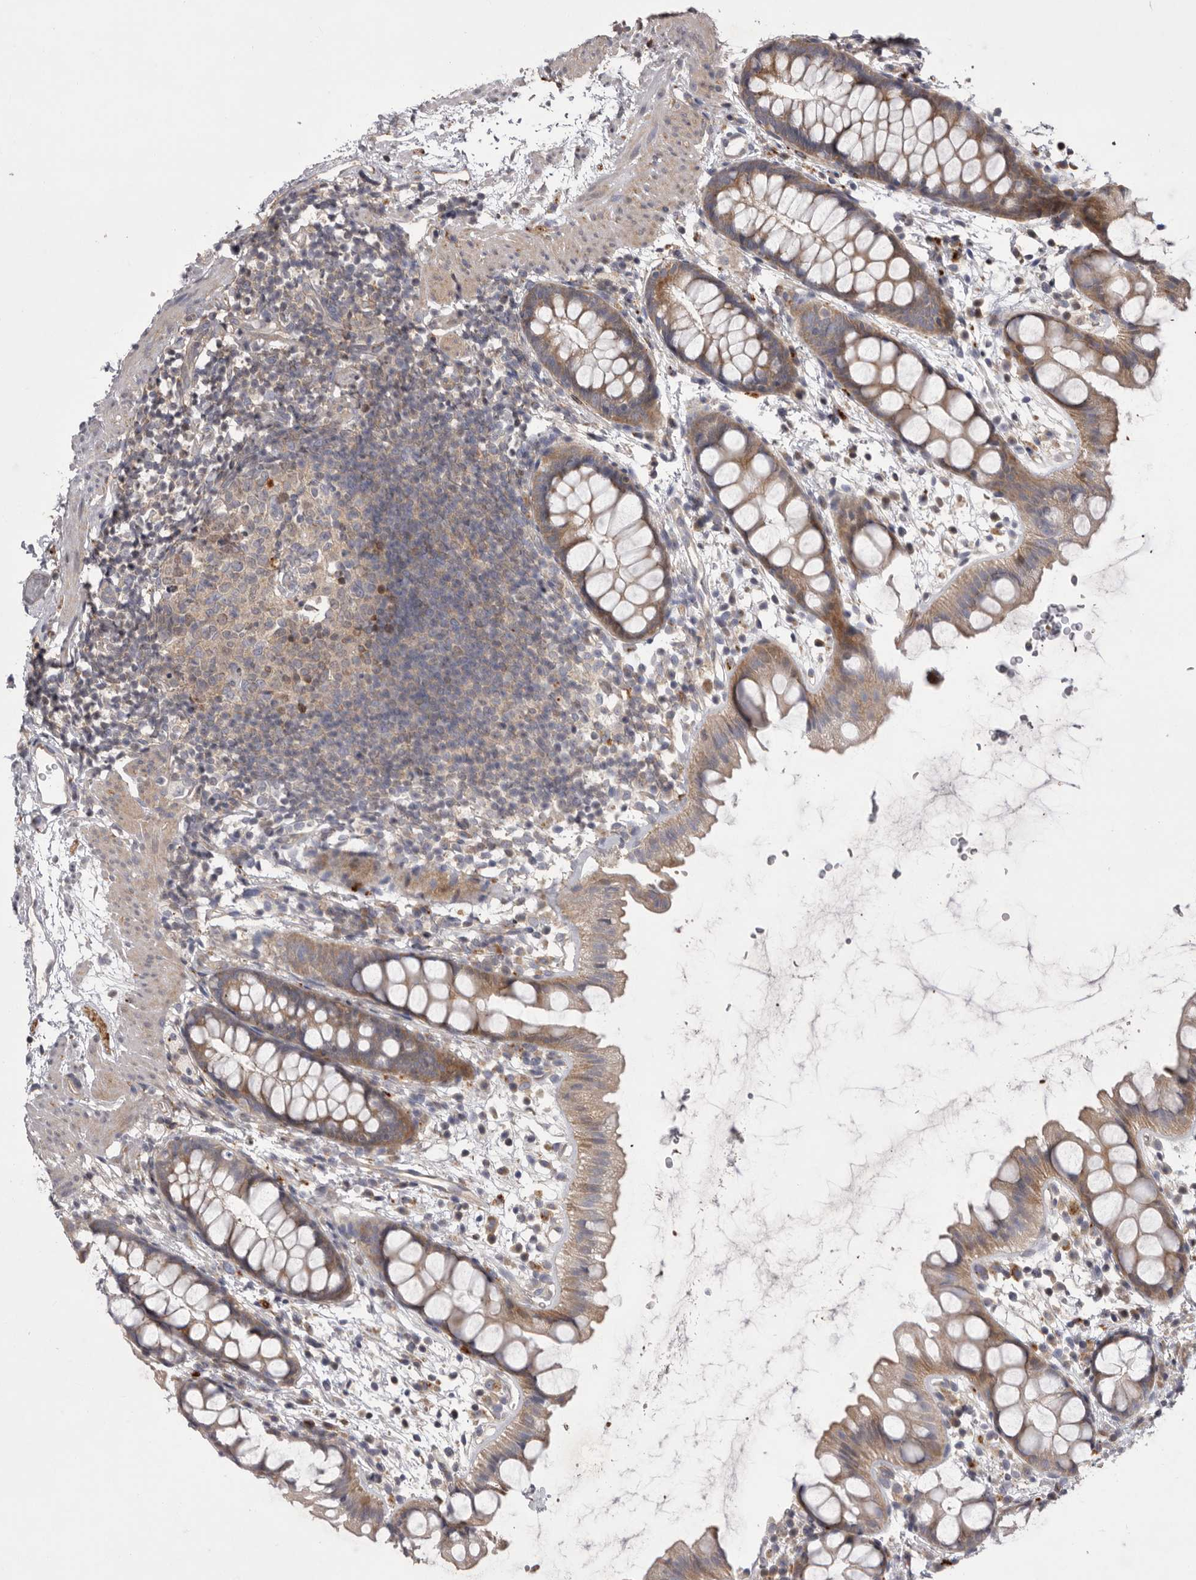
{"staining": {"intensity": "moderate", "quantity": ">75%", "location": "cytoplasmic/membranous"}, "tissue": "rectum", "cell_type": "Glandular cells", "image_type": "normal", "snomed": [{"axis": "morphology", "description": "Normal tissue, NOS"}, {"axis": "topography", "description": "Rectum"}], "caption": "Protein analysis of normal rectum shows moderate cytoplasmic/membranous positivity in about >75% of glandular cells.", "gene": "WDR47", "patient": {"sex": "female", "age": 65}}